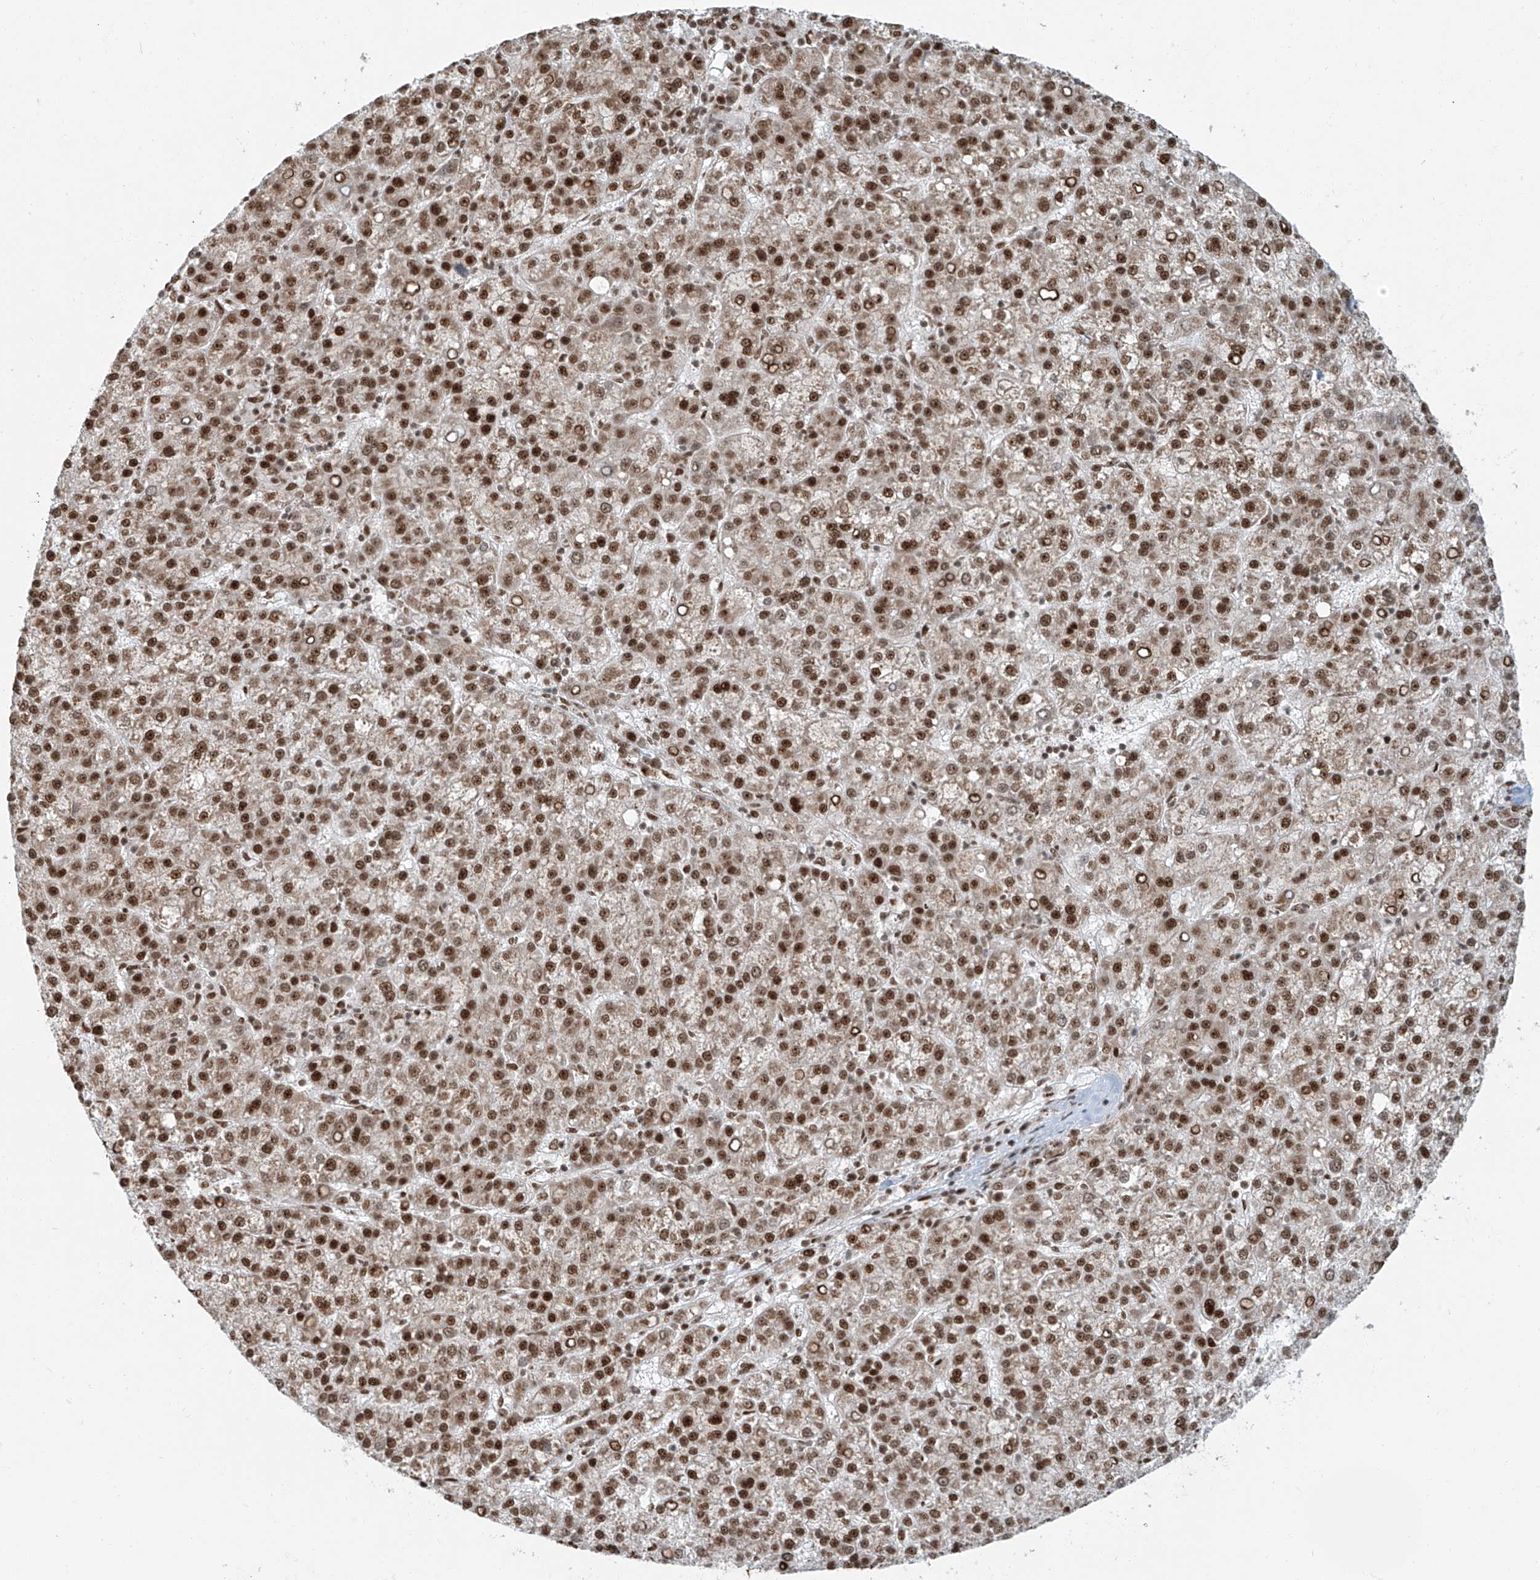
{"staining": {"intensity": "strong", "quantity": ">75%", "location": "nuclear"}, "tissue": "liver cancer", "cell_type": "Tumor cells", "image_type": "cancer", "snomed": [{"axis": "morphology", "description": "Carcinoma, Hepatocellular, NOS"}, {"axis": "topography", "description": "Liver"}], "caption": "Hepatocellular carcinoma (liver) was stained to show a protein in brown. There is high levels of strong nuclear positivity in approximately >75% of tumor cells. (DAB IHC, brown staining for protein, blue staining for nuclei).", "gene": "FAM193B", "patient": {"sex": "female", "age": 58}}